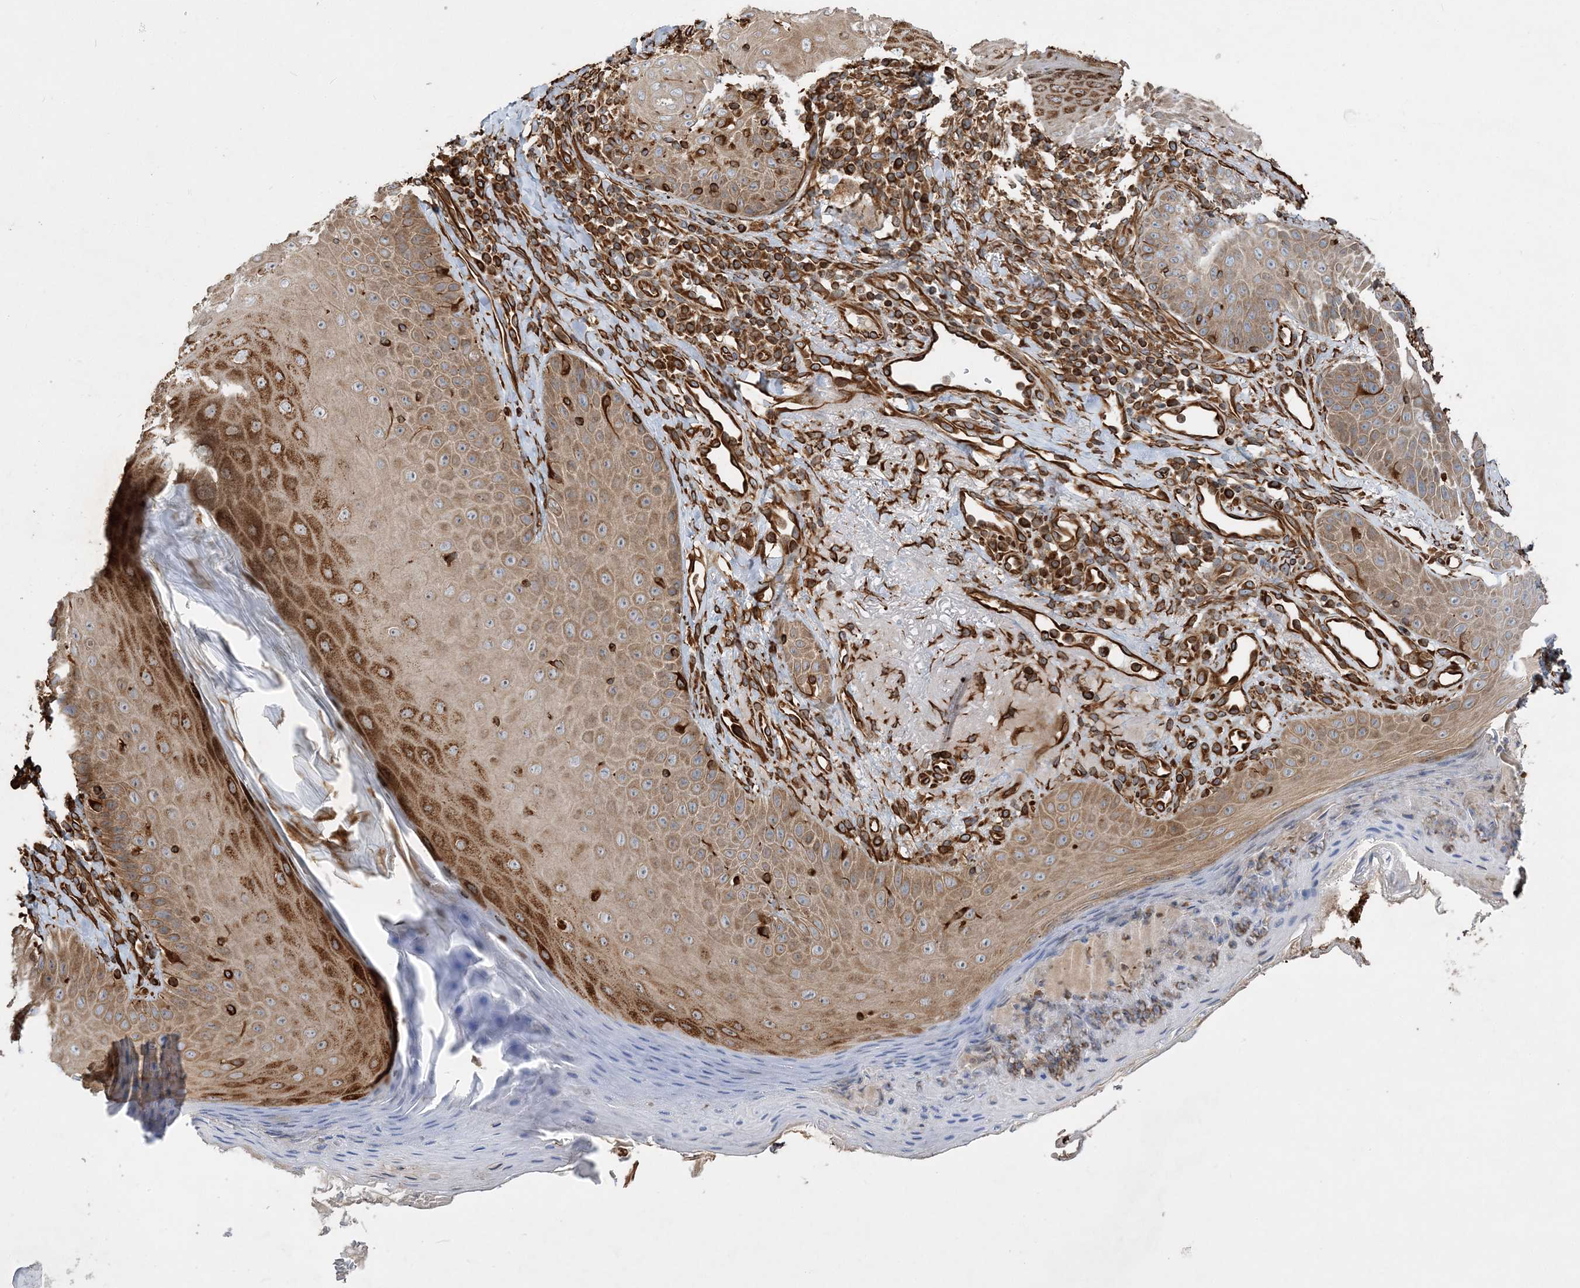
{"staining": {"intensity": "strong", "quantity": ">75%", "location": "cytoplasmic/membranous"}, "tissue": "skin", "cell_type": "Fibroblasts", "image_type": "normal", "snomed": [{"axis": "morphology", "description": "Normal tissue, NOS"}, {"axis": "topography", "description": "Skin"}], "caption": "The image shows a brown stain indicating the presence of a protein in the cytoplasmic/membranous of fibroblasts in skin.", "gene": "FAM114A2", "patient": {"sex": "male", "age": 57}}